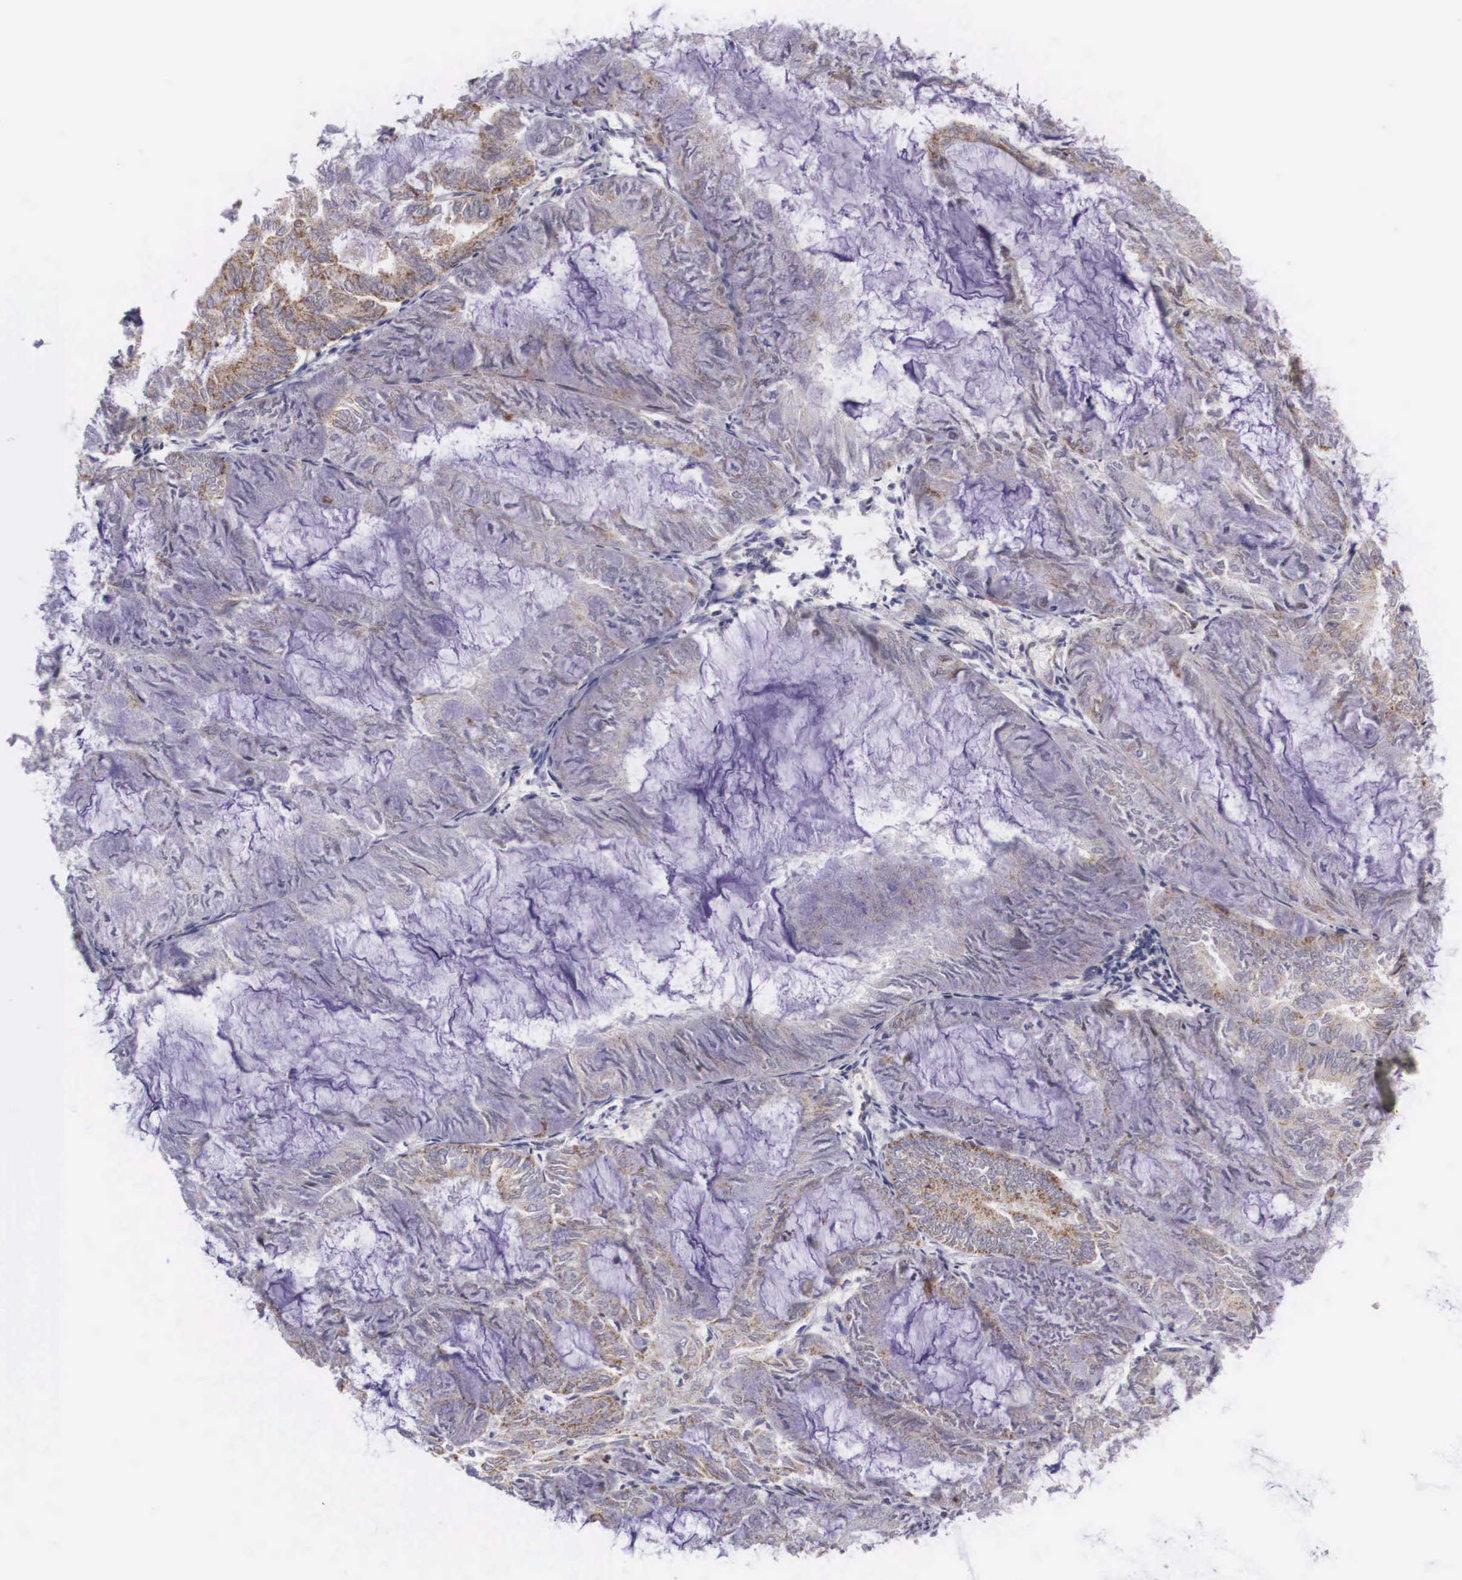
{"staining": {"intensity": "weak", "quantity": "25%-75%", "location": "cytoplasmic/membranous"}, "tissue": "endometrial cancer", "cell_type": "Tumor cells", "image_type": "cancer", "snomed": [{"axis": "morphology", "description": "Adenocarcinoma, NOS"}, {"axis": "topography", "description": "Endometrium"}], "caption": "Protein analysis of endometrial cancer tissue exhibits weak cytoplasmic/membranous expression in approximately 25%-75% of tumor cells. (DAB (3,3'-diaminobenzidine) IHC with brightfield microscopy, high magnification).", "gene": "EMID1", "patient": {"sex": "female", "age": 59}}